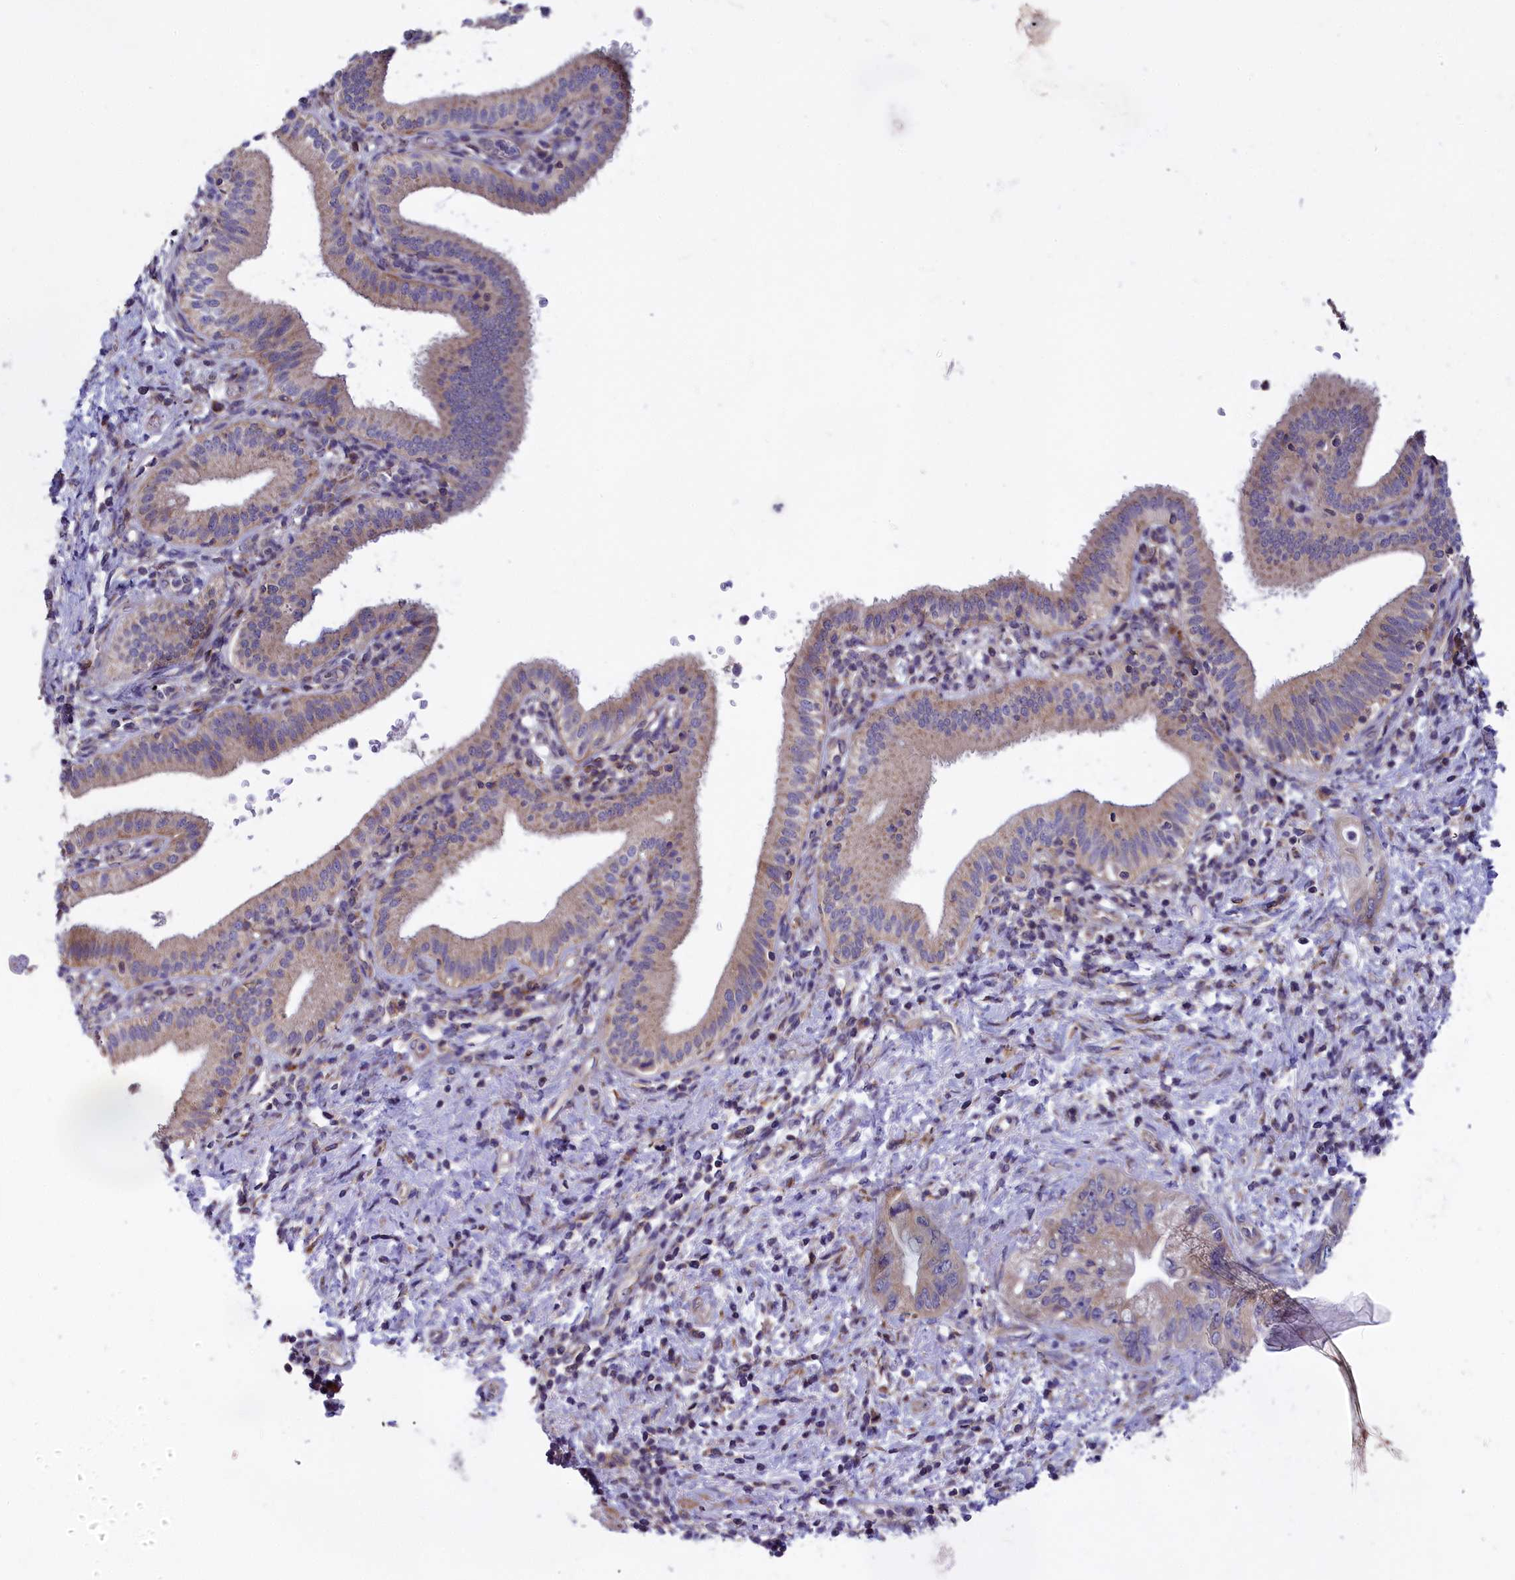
{"staining": {"intensity": "weak", "quantity": "<25%", "location": "cytoplasmic/membranous"}, "tissue": "pancreatic cancer", "cell_type": "Tumor cells", "image_type": "cancer", "snomed": [{"axis": "morphology", "description": "Adenocarcinoma, NOS"}, {"axis": "topography", "description": "Pancreas"}], "caption": "IHC histopathology image of neoplastic tissue: human adenocarcinoma (pancreatic) stained with DAB (3,3'-diaminobenzidine) shows no significant protein staining in tumor cells.", "gene": "BLTP2", "patient": {"sex": "female", "age": 73}}